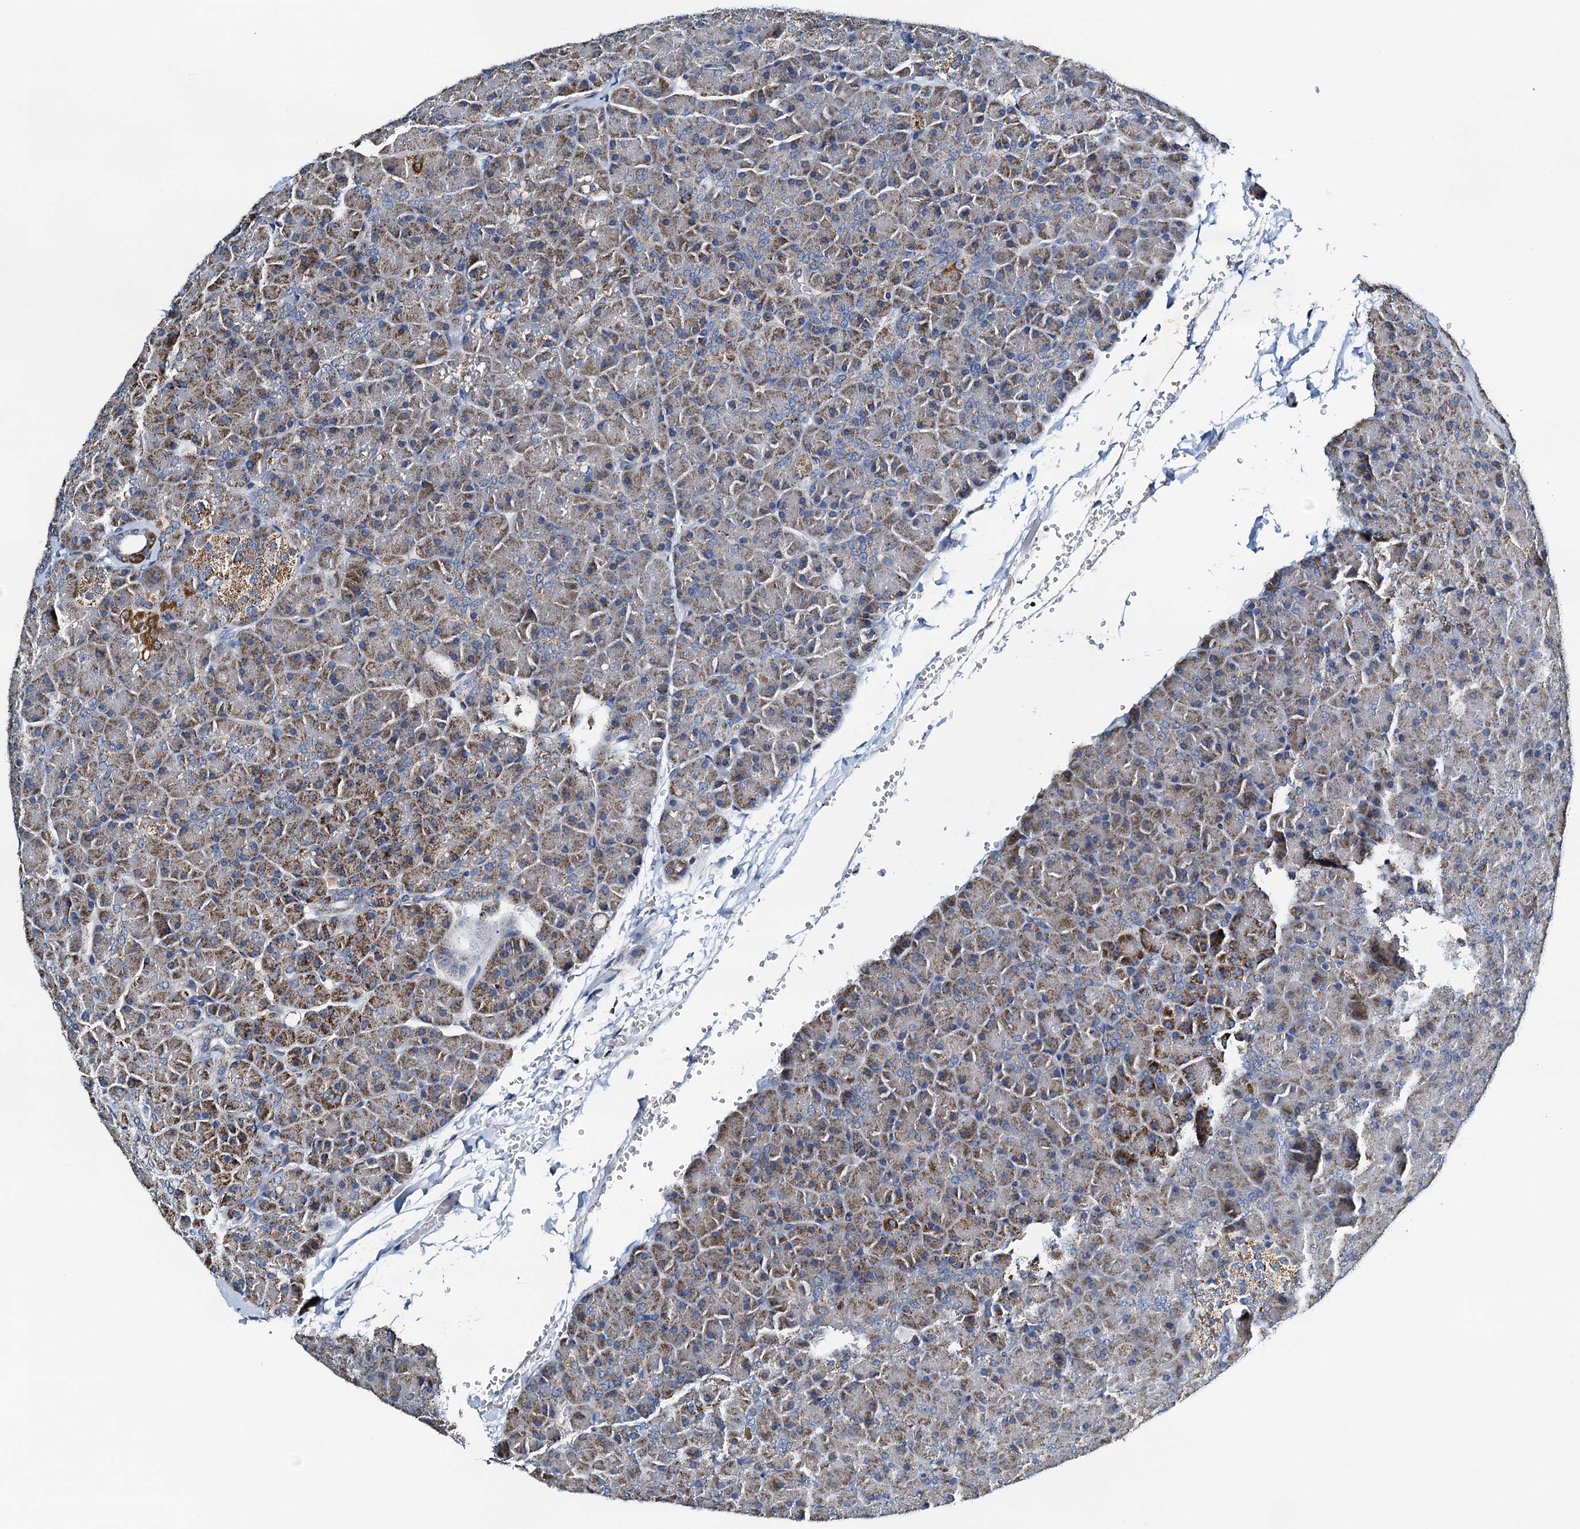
{"staining": {"intensity": "moderate", "quantity": ">75%", "location": "cytoplasmic/membranous"}, "tissue": "pancreas", "cell_type": "Exocrine glandular cells", "image_type": "normal", "snomed": [{"axis": "morphology", "description": "Normal tissue, NOS"}, {"axis": "topography", "description": "Pancreas"}], "caption": "Protein analysis of benign pancreas shows moderate cytoplasmic/membranous positivity in about >75% of exocrine glandular cells.", "gene": "POC1A", "patient": {"sex": "male", "age": 36}}